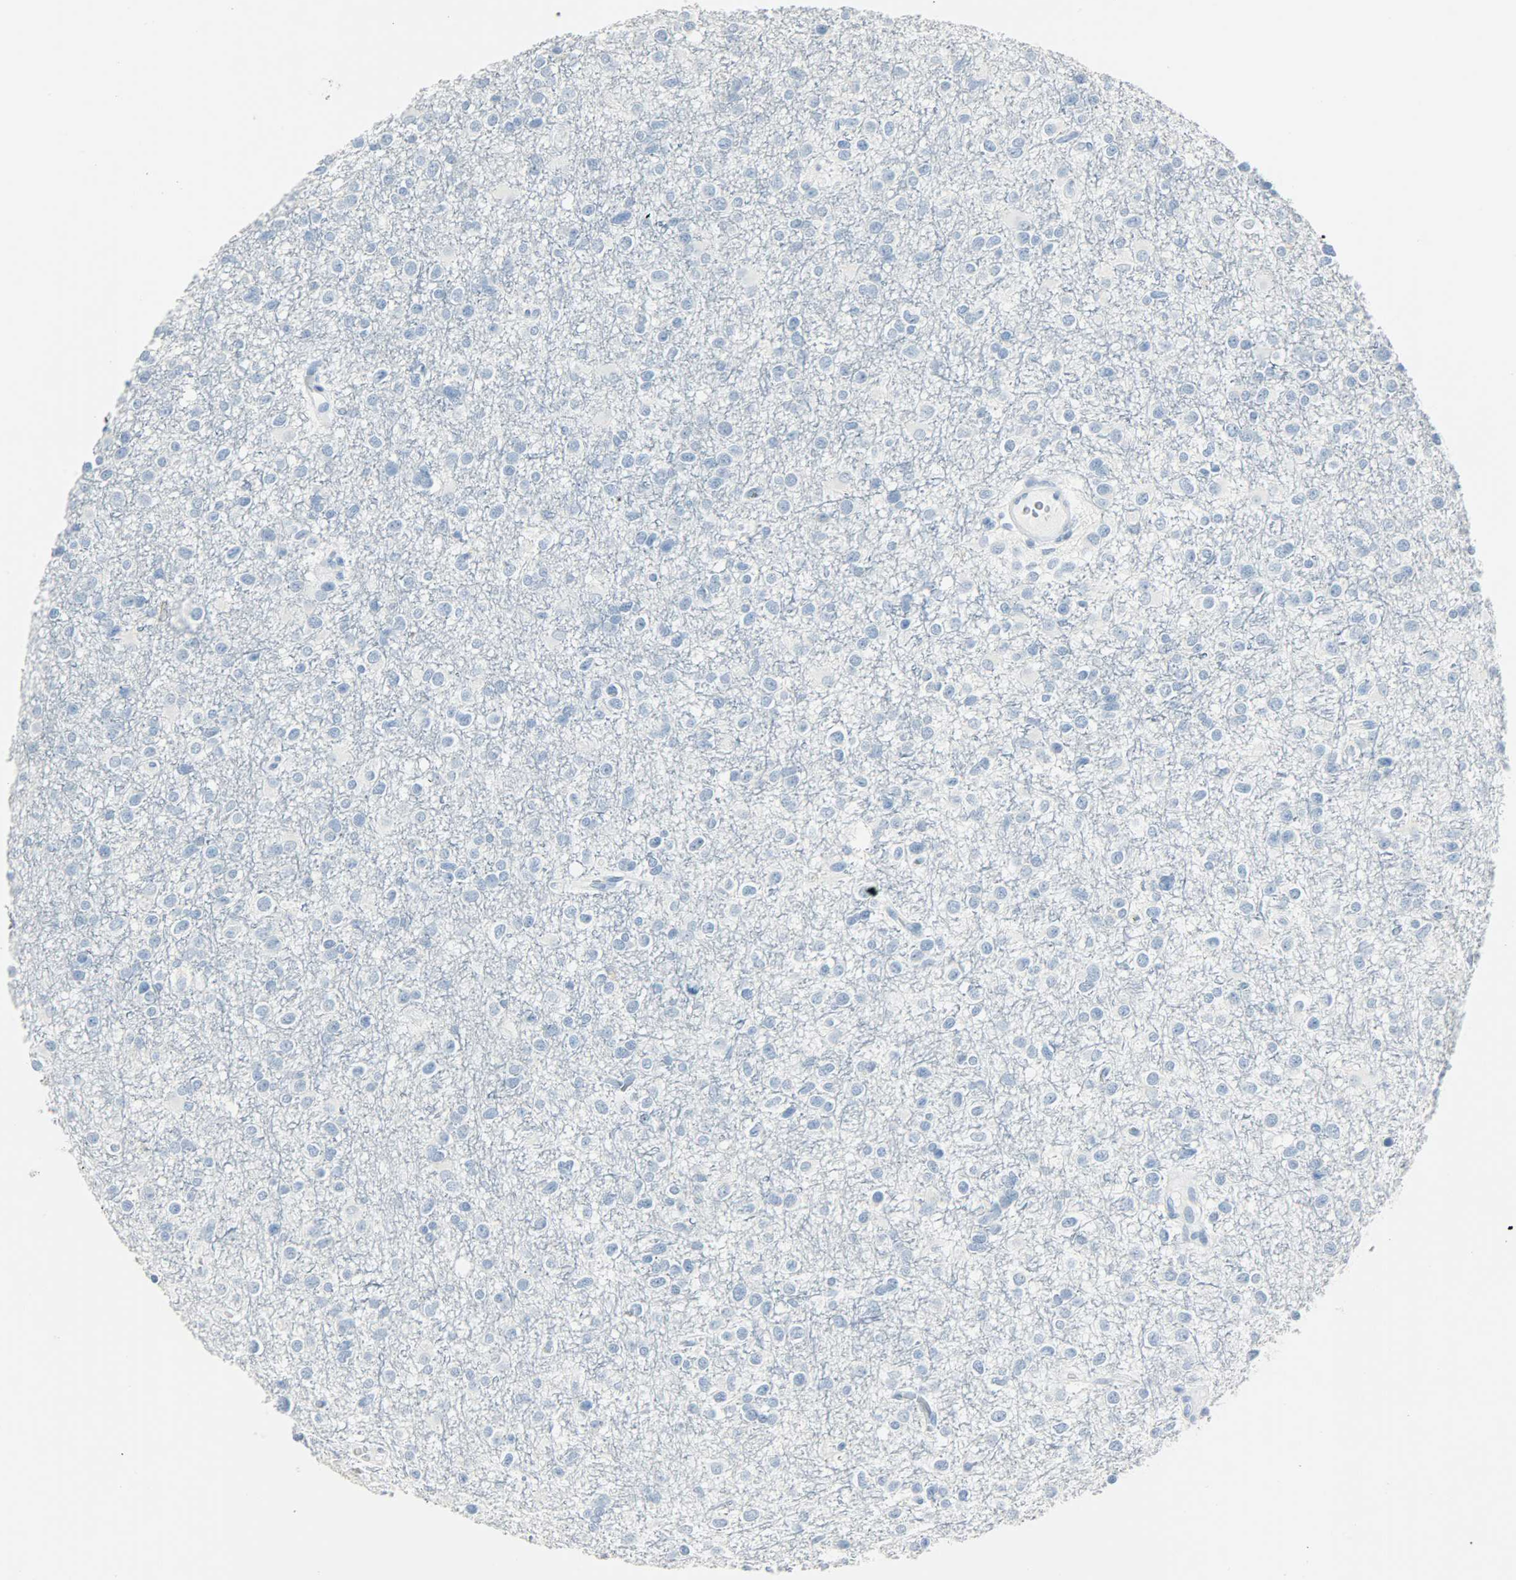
{"staining": {"intensity": "negative", "quantity": "none", "location": "none"}, "tissue": "glioma", "cell_type": "Tumor cells", "image_type": "cancer", "snomed": [{"axis": "morphology", "description": "Glioma, malignant, Low grade"}, {"axis": "topography", "description": "Brain"}], "caption": "Protein analysis of malignant low-grade glioma demonstrates no significant positivity in tumor cells.", "gene": "PTPN6", "patient": {"sex": "male", "age": 42}}